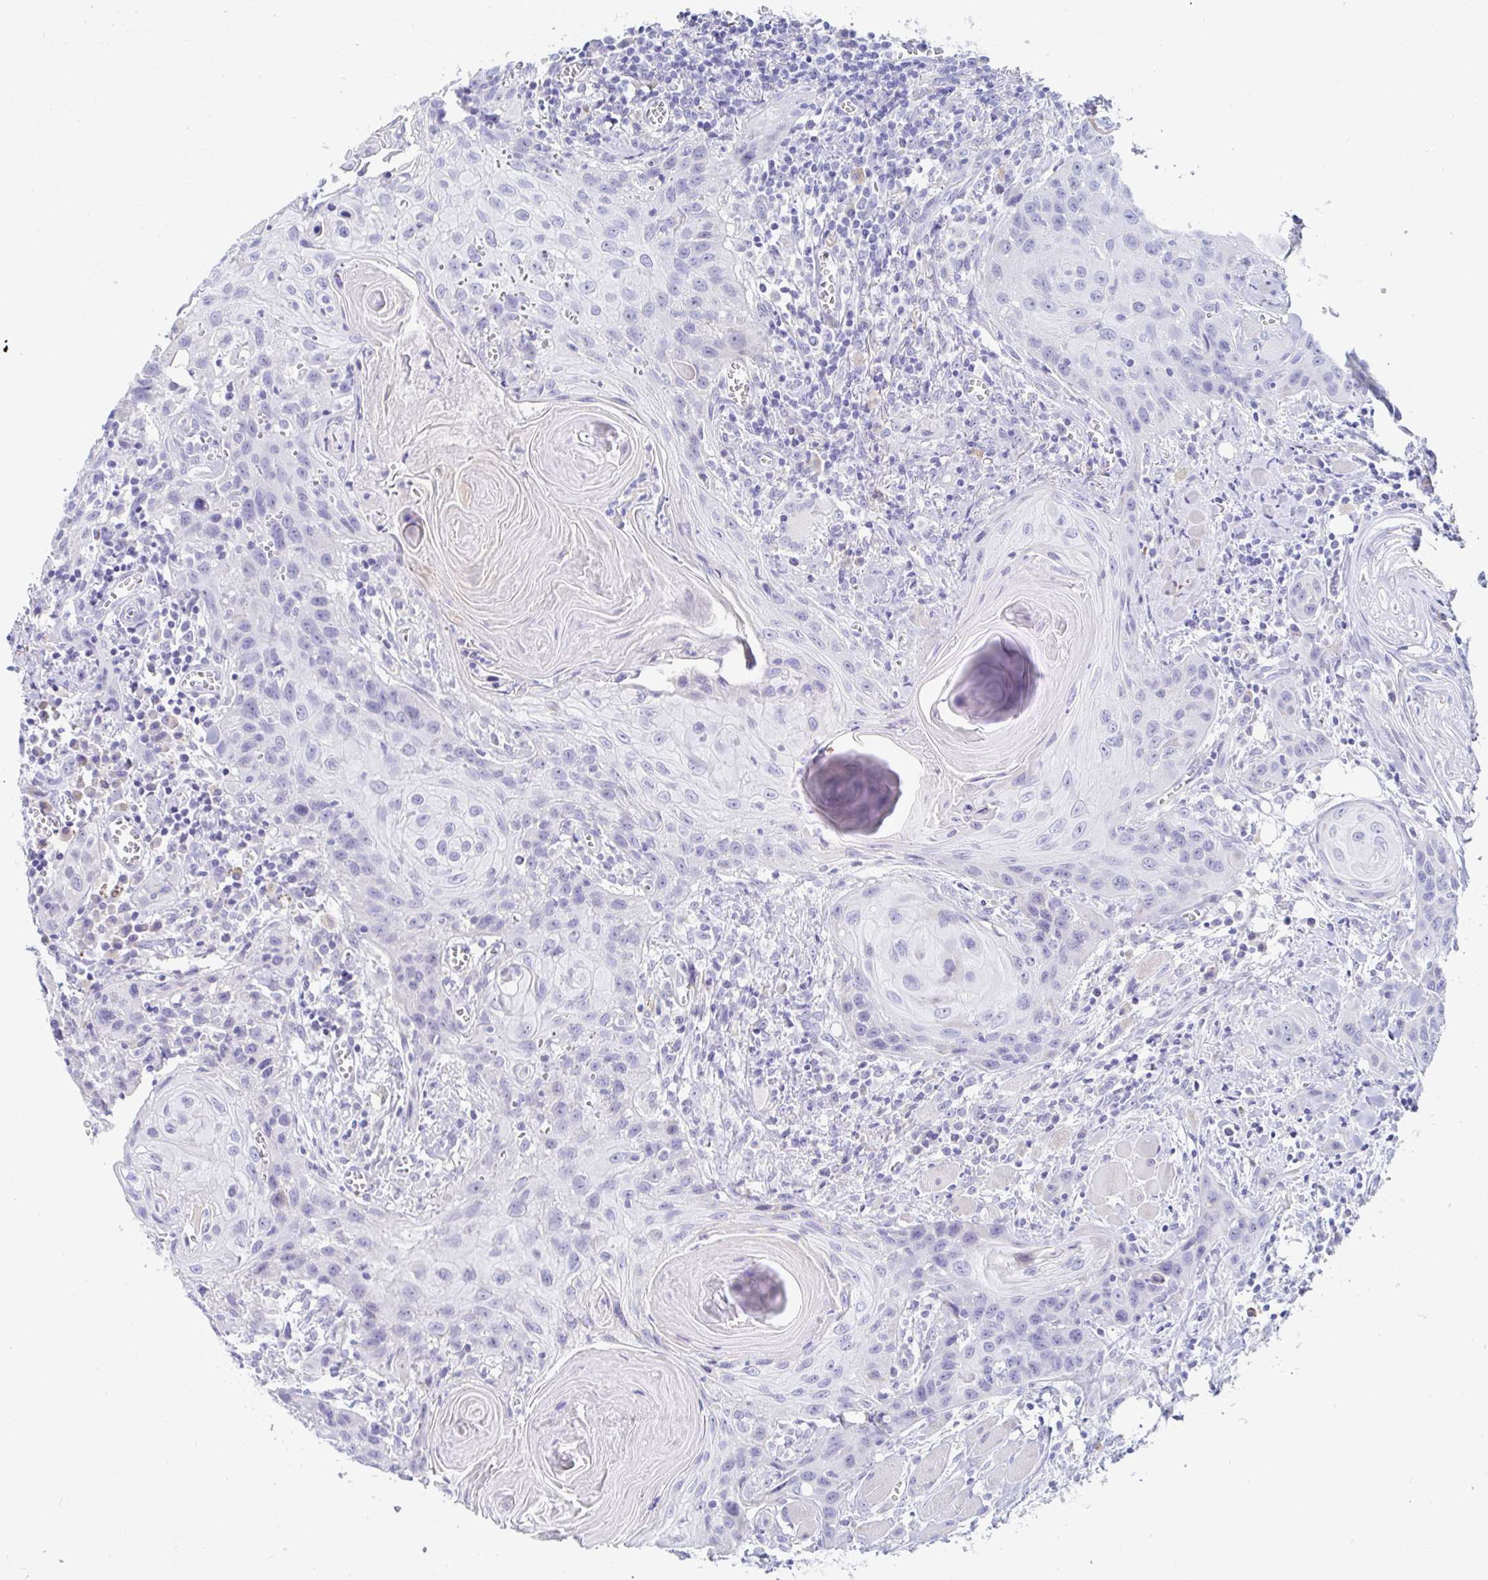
{"staining": {"intensity": "negative", "quantity": "none", "location": "none"}, "tissue": "head and neck cancer", "cell_type": "Tumor cells", "image_type": "cancer", "snomed": [{"axis": "morphology", "description": "Squamous cell carcinoma, NOS"}, {"axis": "topography", "description": "Oral tissue"}, {"axis": "topography", "description": "Head-Neck"}], "caption": "This is an IHC photomicrograph of human head and neck cancer (squamous cell carcinoma). There is no positivity in tumor cells.", "gene": "C4orf17", "patient": {"sex": "male", "age": 58}}